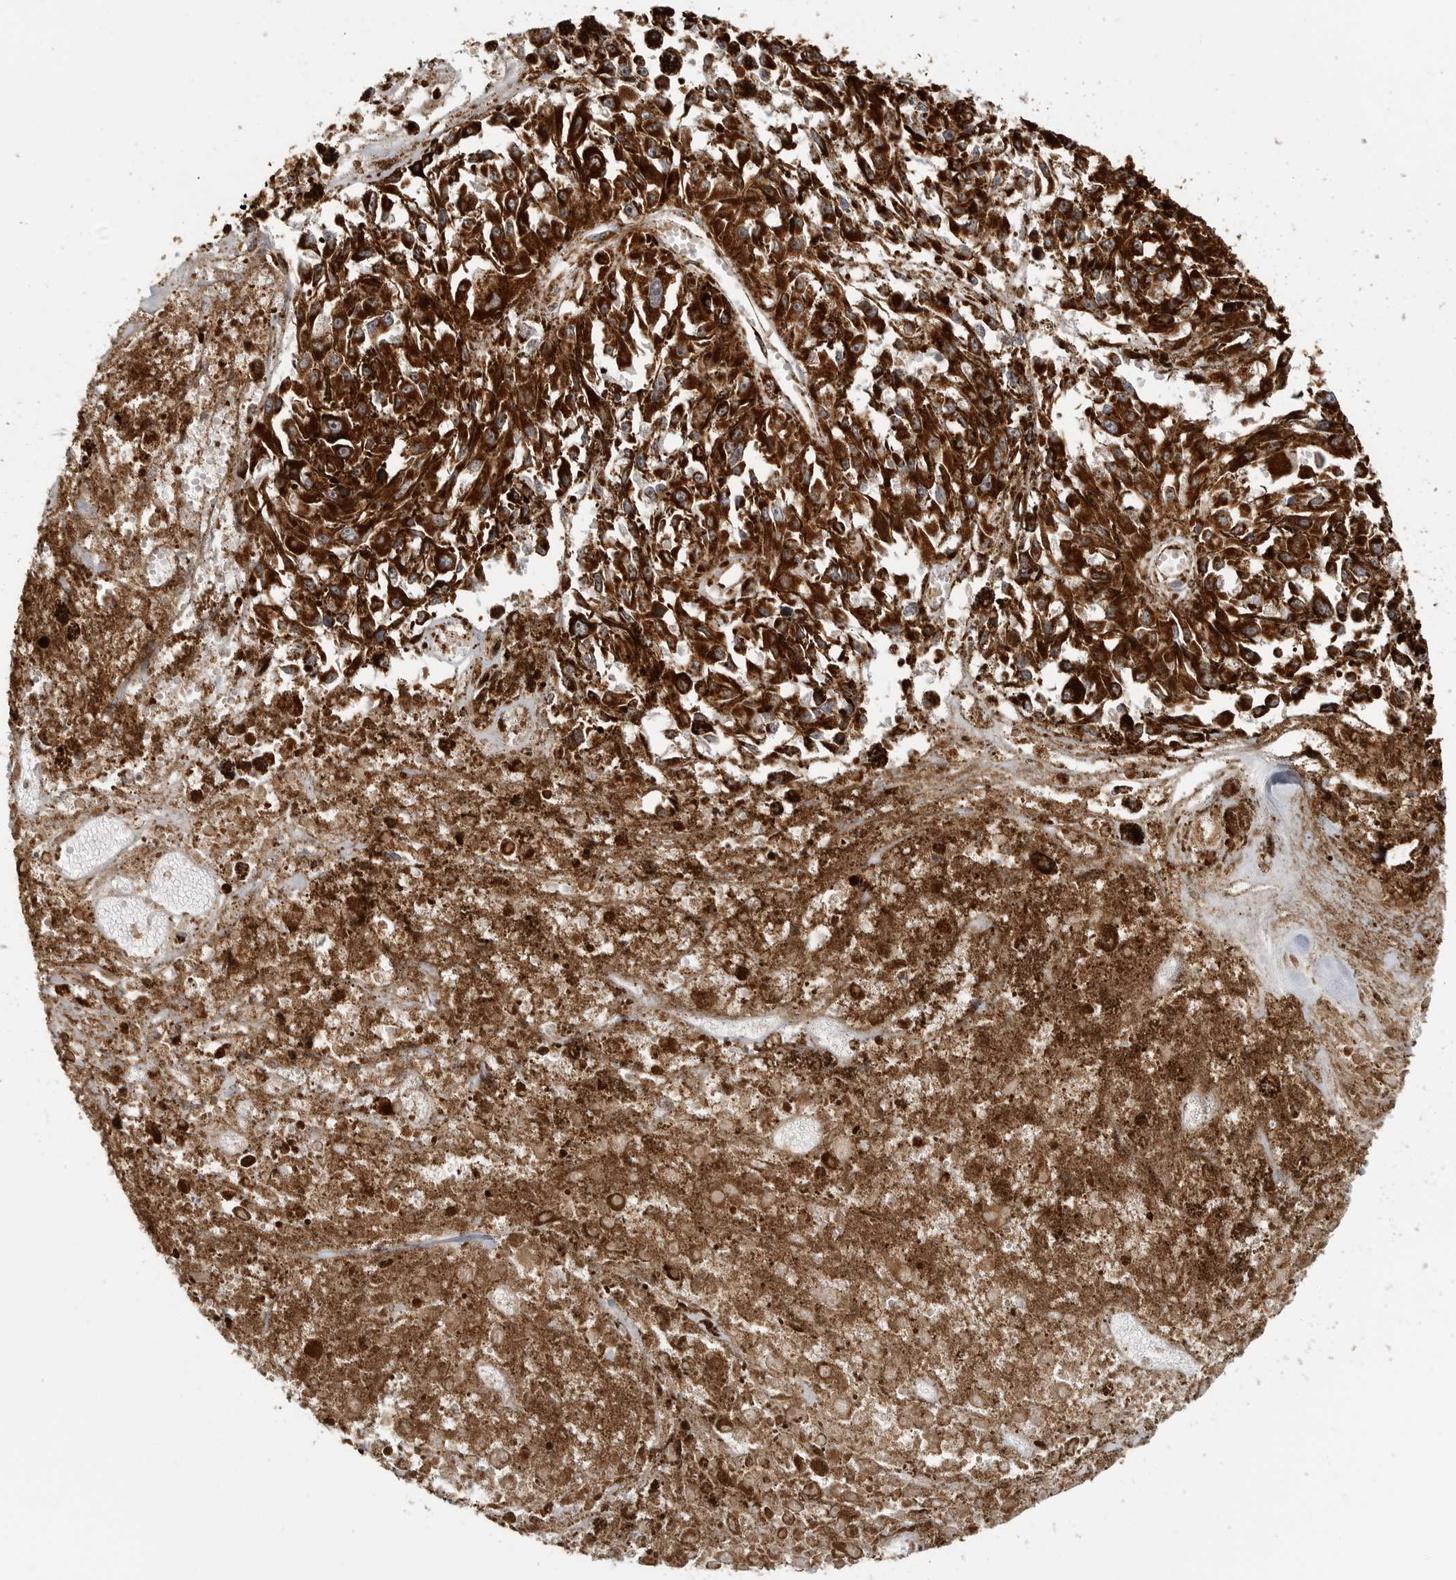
{"staining": {"intensity": "strong", "quantity": ">75%", "location": "cytoplasmic/membranous"}, "tissue": "melanoma", "cell_type": "Tumor cells", "image_type": "cancer", "snomed": [{"axis": "morphology", "description": "Malignant melanoma, Metastatic site"}, {"axis": "topography", "description": "Lymph node"}], "caption": "Melanoma was stained to show a protein in brown. There is high levels of strong cytoplasmic/membranous expression in about >75% of tumor cells. The protein is shown in brown color, while the nuclei are stained blue.", "gene": "BMP2K", "patient": {"sex": "male", "age": 59}}